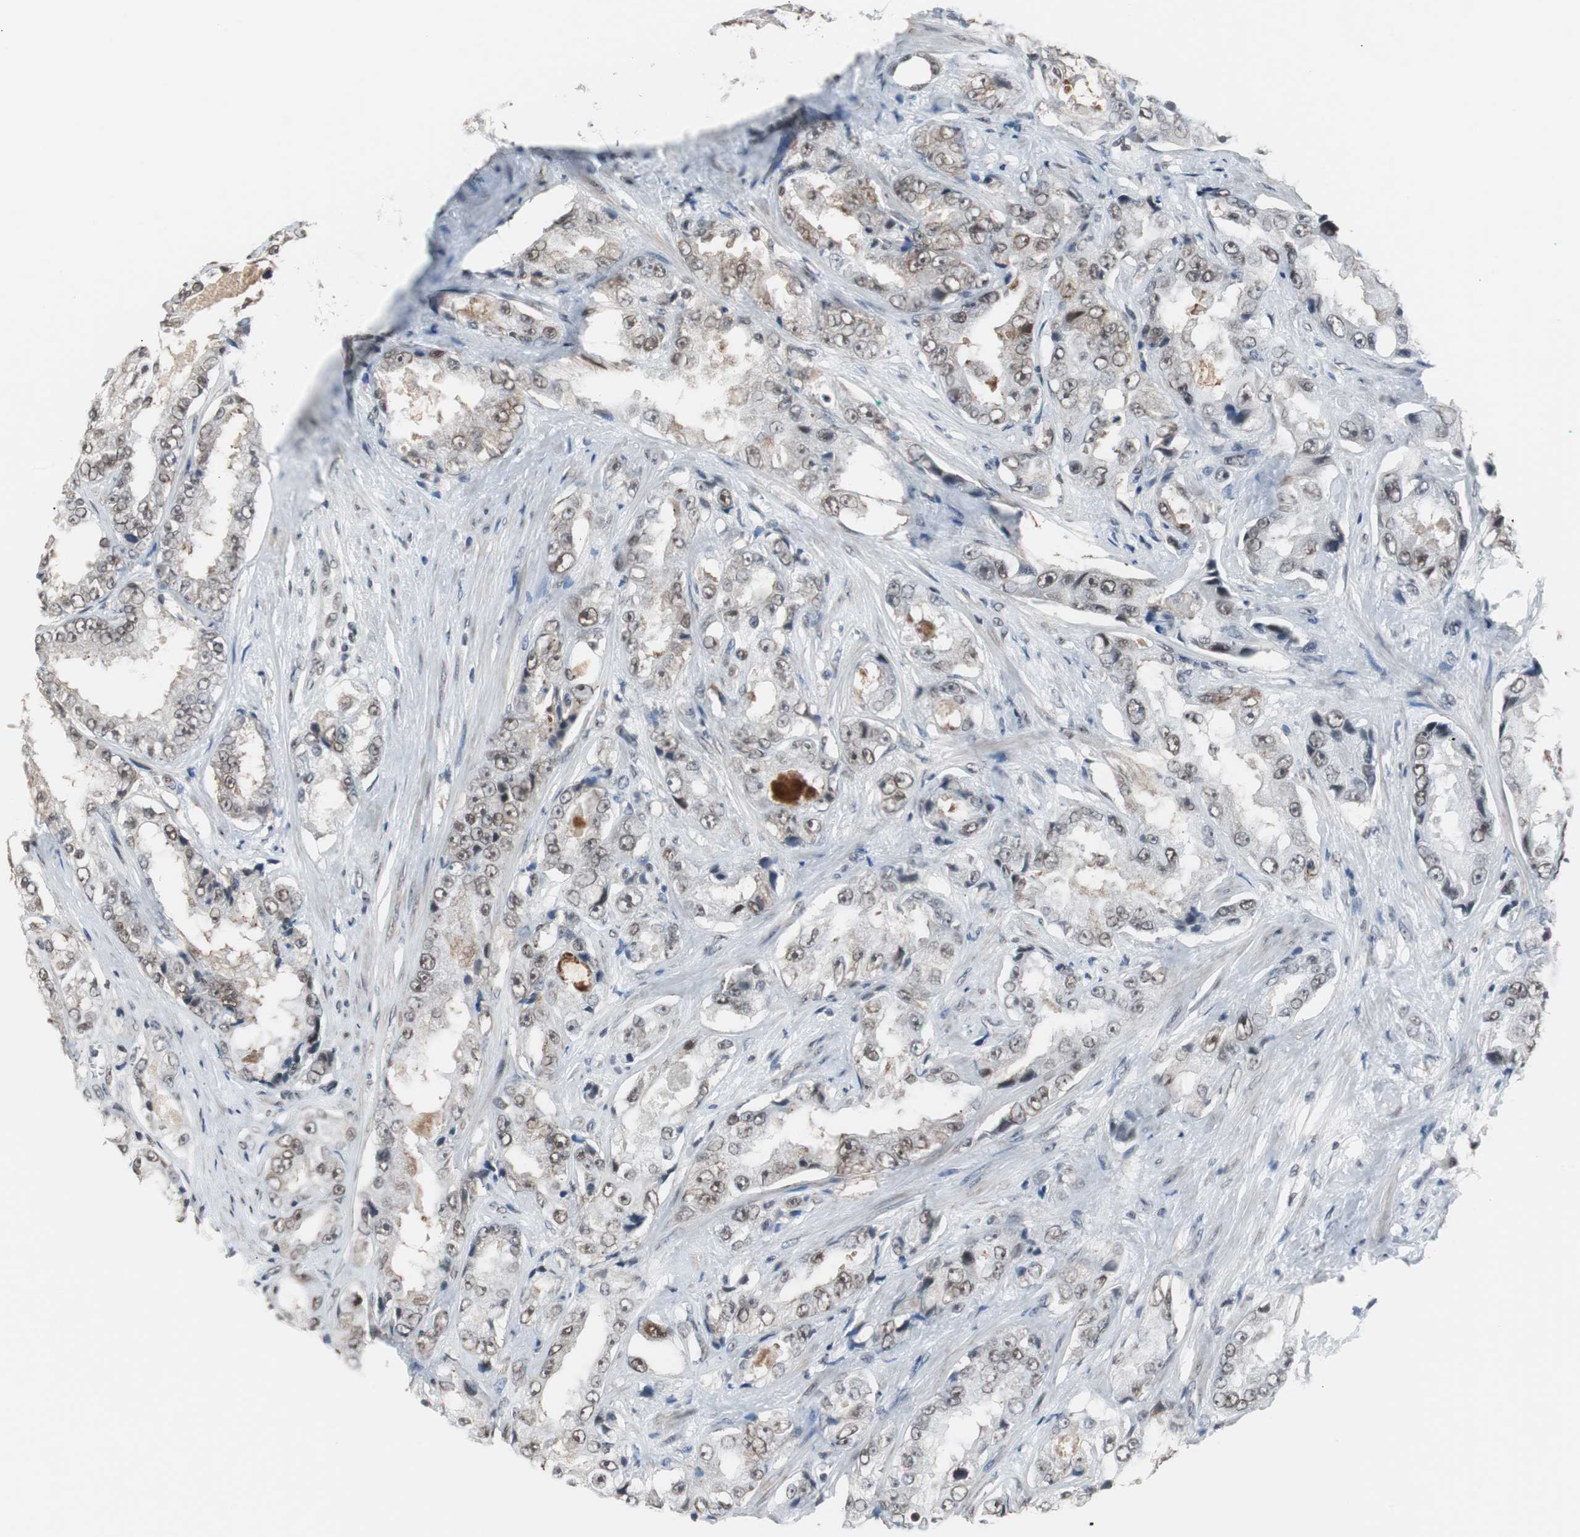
{"staining": {"intensity": "moderate", "quantity": "25%-75%", "location": "nuclear"}, "tissue": "prostate cancer", "cell_type": "Tumor cells", "image_type": "cancer", "snomed": [{"axis": "morphology", "description": "Adenocarcinoma, High grade"}, {"axis": "topography", "description": "Prostate"}], "caption": "Moderate nuclear expression for a protein is identified in about 25%-75% of tumor cells of high-grade adenocarcinoma (prostate) using immunohistochemistry (IHC).", "gene": "TAF7", "patient": {"sex": "male", "age": 73}}